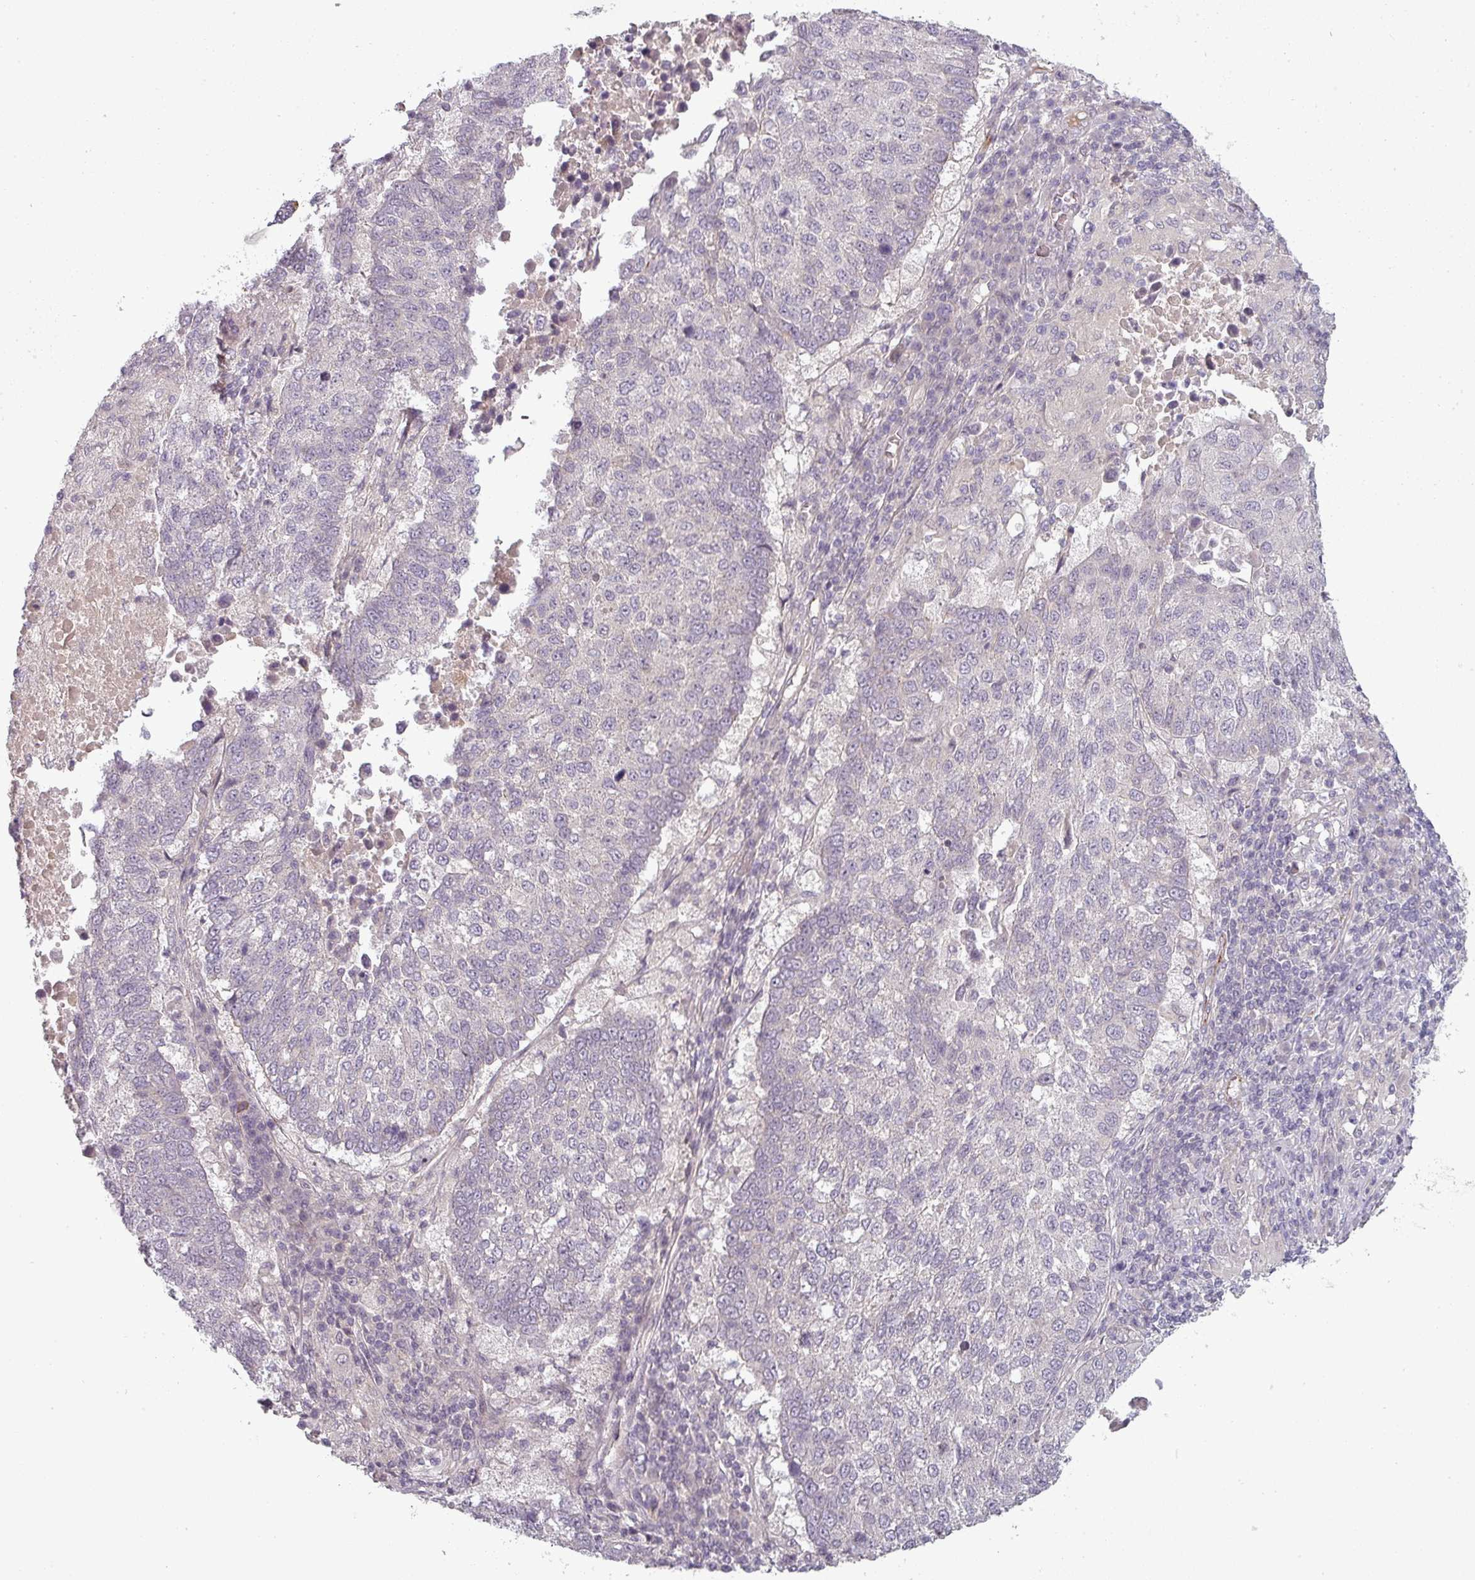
{"staining": {"intensity": "negative", "quantity": "none", "location": "none"}, "tissue": "lung cancer", "cell_type": "Tumor cells", "image_type": "cancer", "snomed": [{"axis": "morphology", "description": "Squamous cell carcinoma, NOS"}, {"axis": "topography", "description": "Lung"}], "caption": "IHC of human squamous cell carcinoma (lung) exhibits no positivity in tumor cells.", "gene": "SLC16A9", "patient": {"sex": "male", "age": 73}}